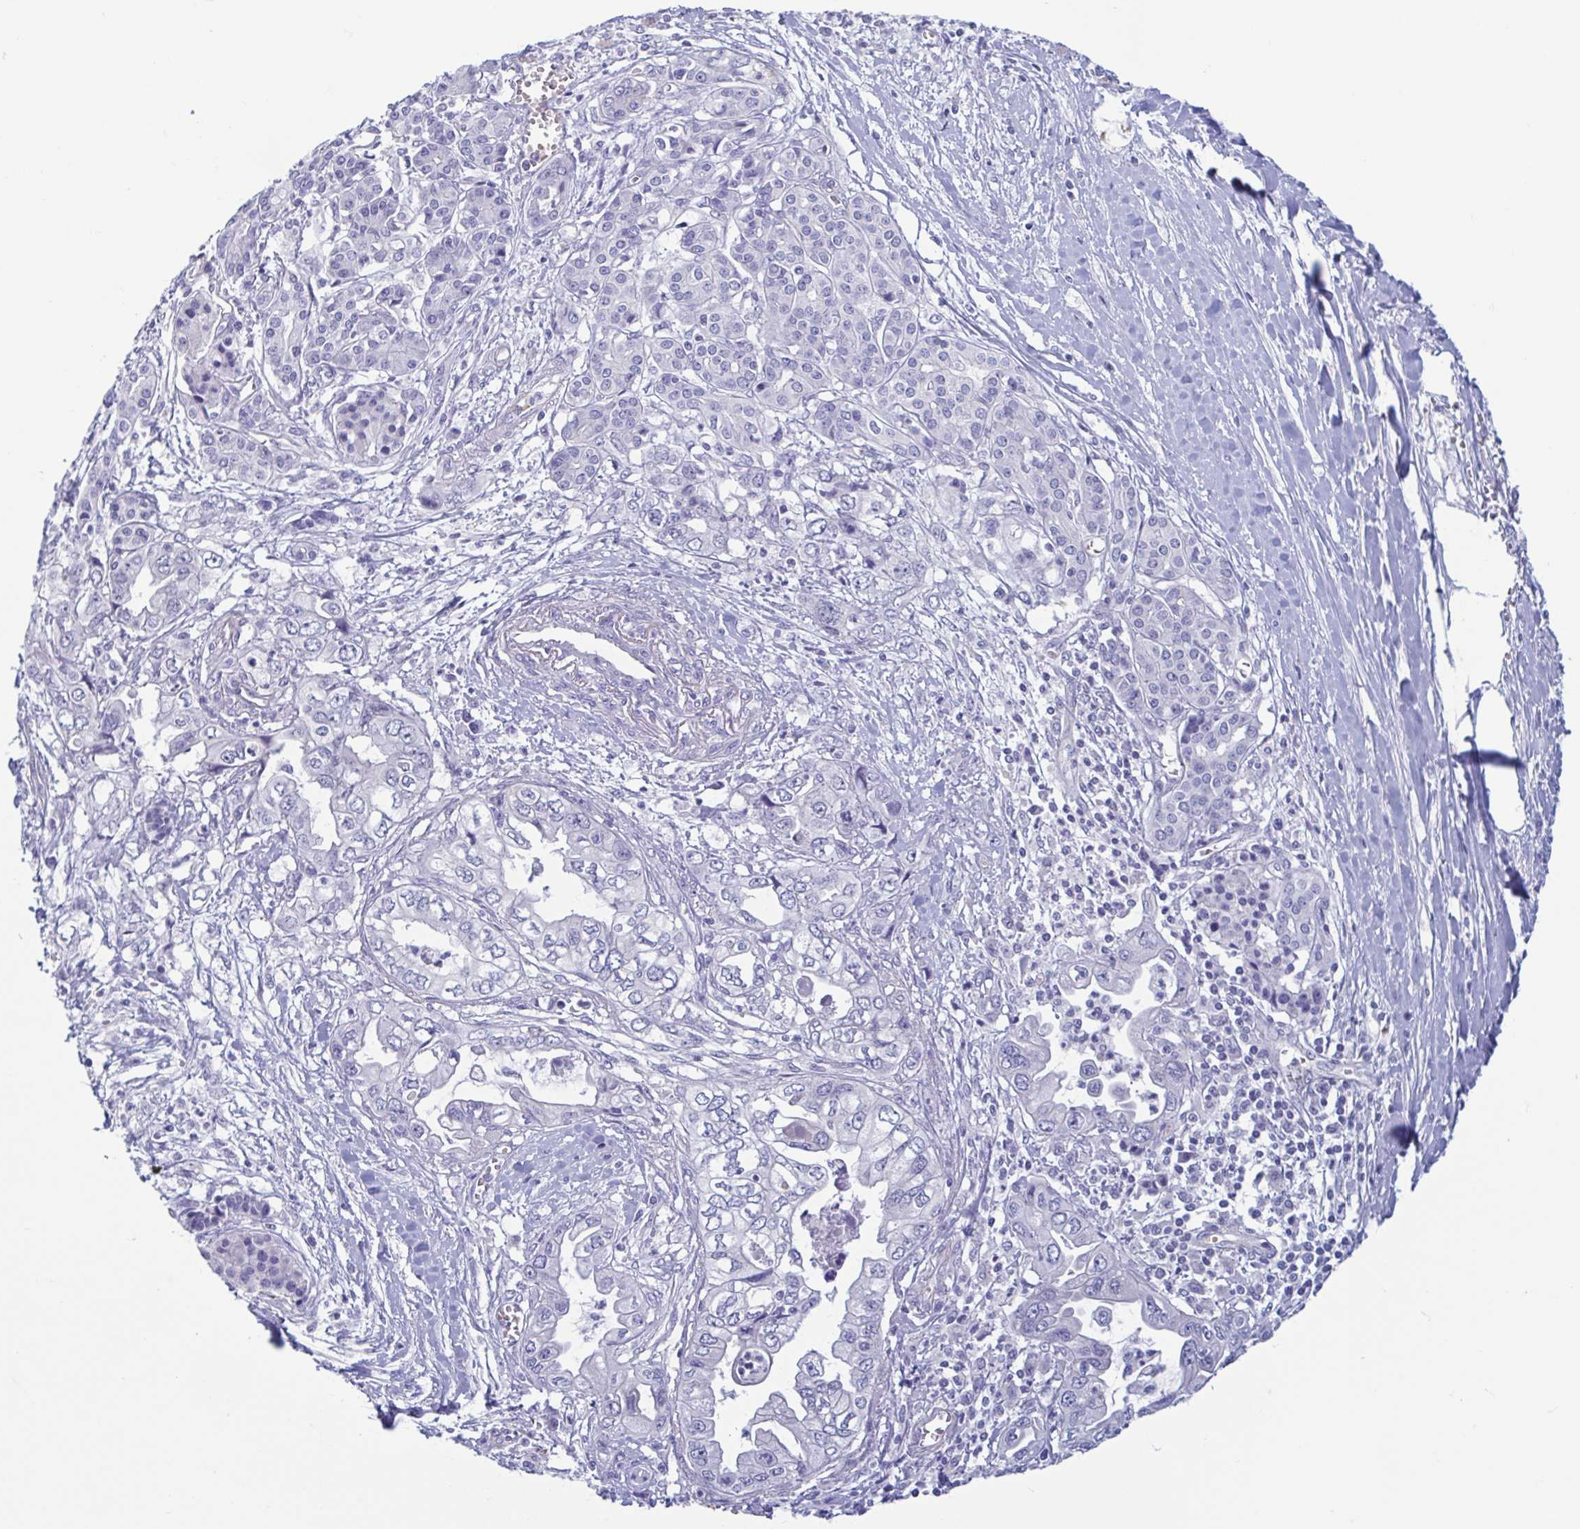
{"staining": {"intensity": "negative", "quantity": "none", "location": "none"}, "tissue": "pancreatic cancer", "cell_type": "Tumor cells", "image_type": "cancer", "snomed": [{"axis": "morphology", "description": "Adenocarcinoma, NOS"}, {"axis": "topography", "description": "Pancreas"}], "caption": "There is no significant positivity in tumor cells of adenocarcinoma (pancreatic).", "gene": "MORC4", "patient": {"sex": "male", "age": 68}}